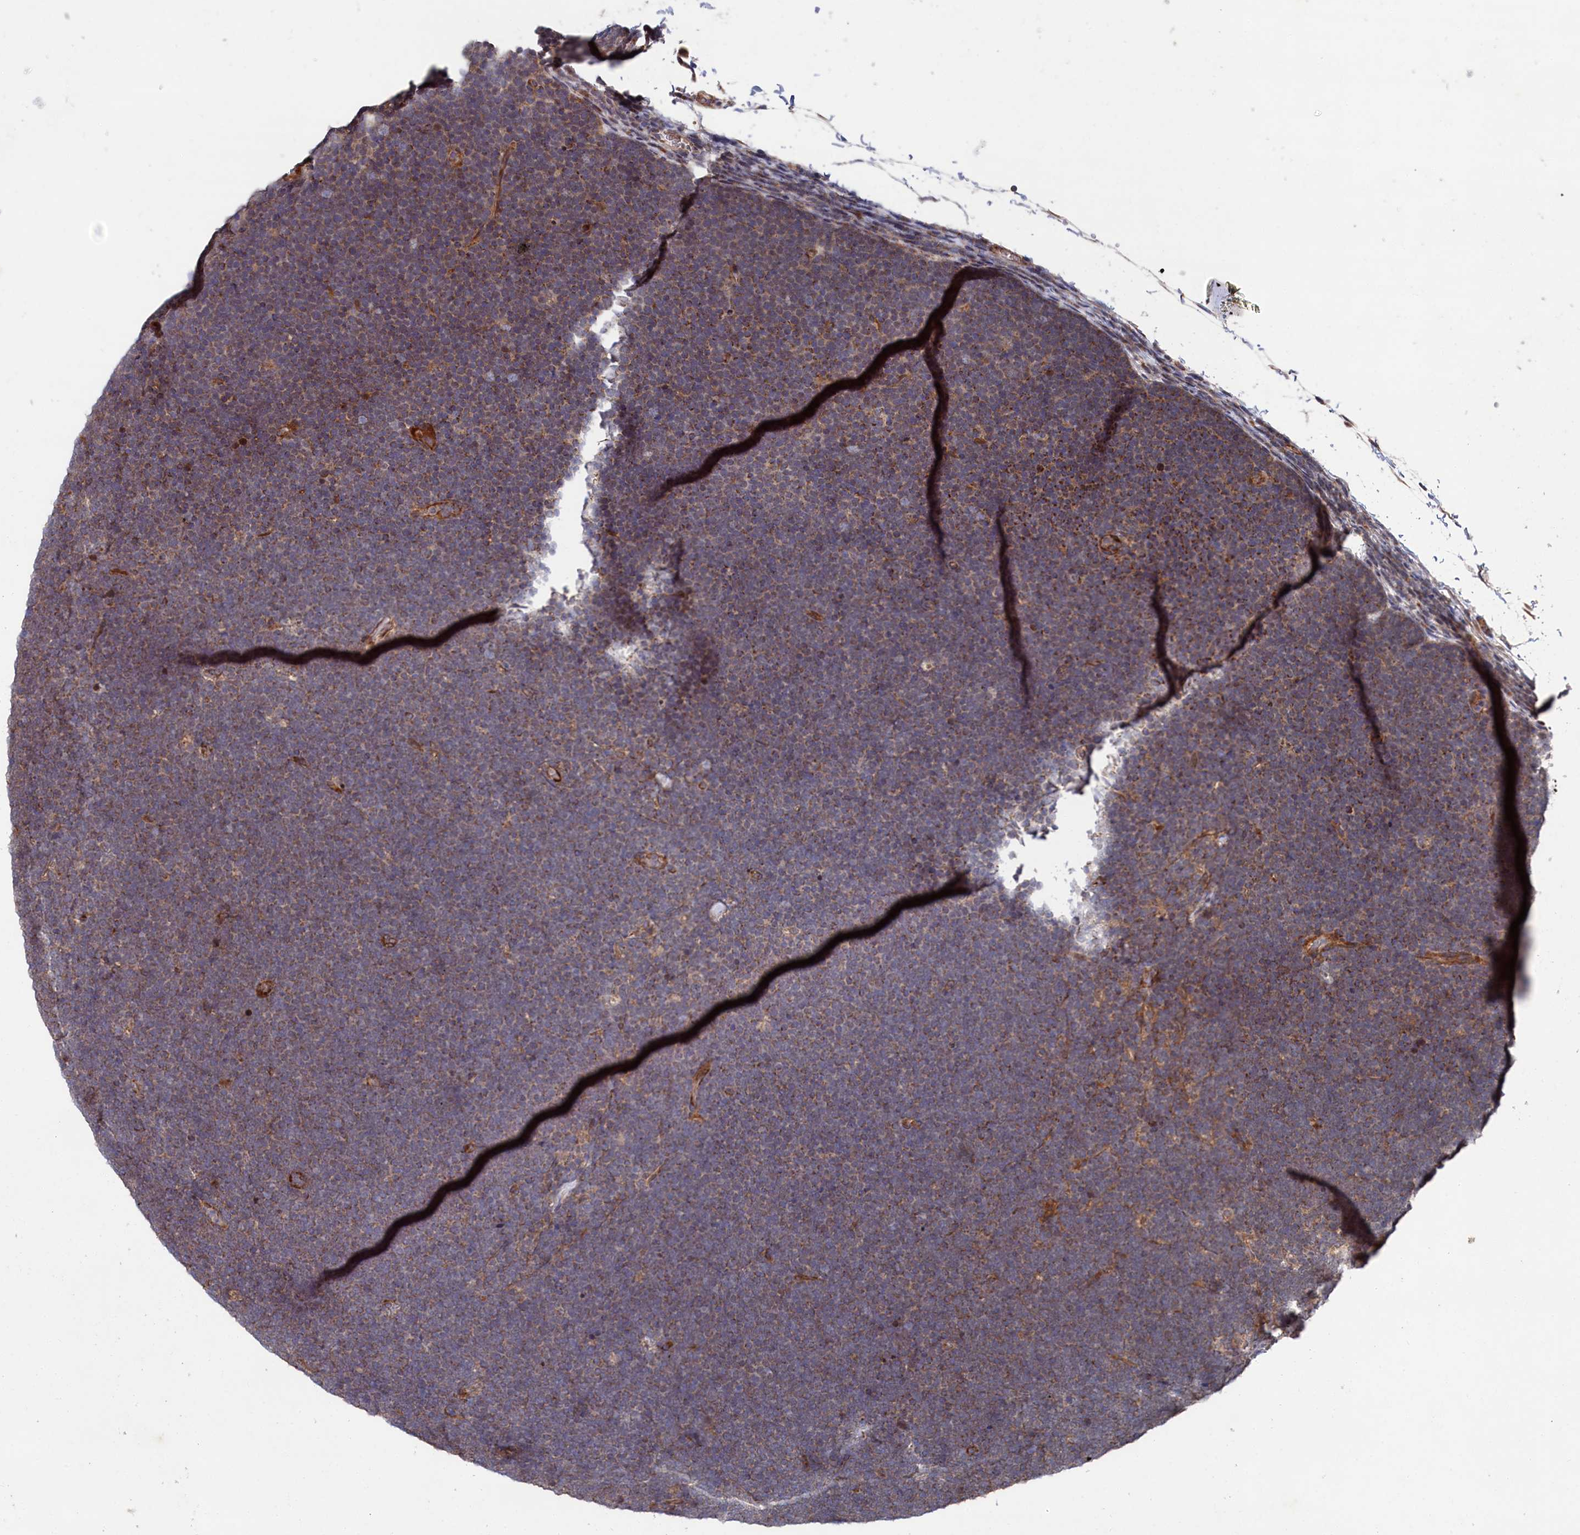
{"staining": {"intensity": "moderate", "quantity": ">75%", "location": "cytoplasmic/membranous"}, "tissue": "lymphoma", "cell_type": "Tumor cells", "image_type": "cancer", "snomed": [{"axis": "morphology", "description": "Malignant lymphoma, non-Hodgkin's type, High grade"}, {"axis": "topography", "description": "Lymph node"}], "caption": "Human high-grade malignant lymphoma, non-Hodgkin's type stained with a protein marker displays moderate staining in tumor cells.", "gene": "SUPV3L1", "patient": {"sex": "male", "age": 13}}